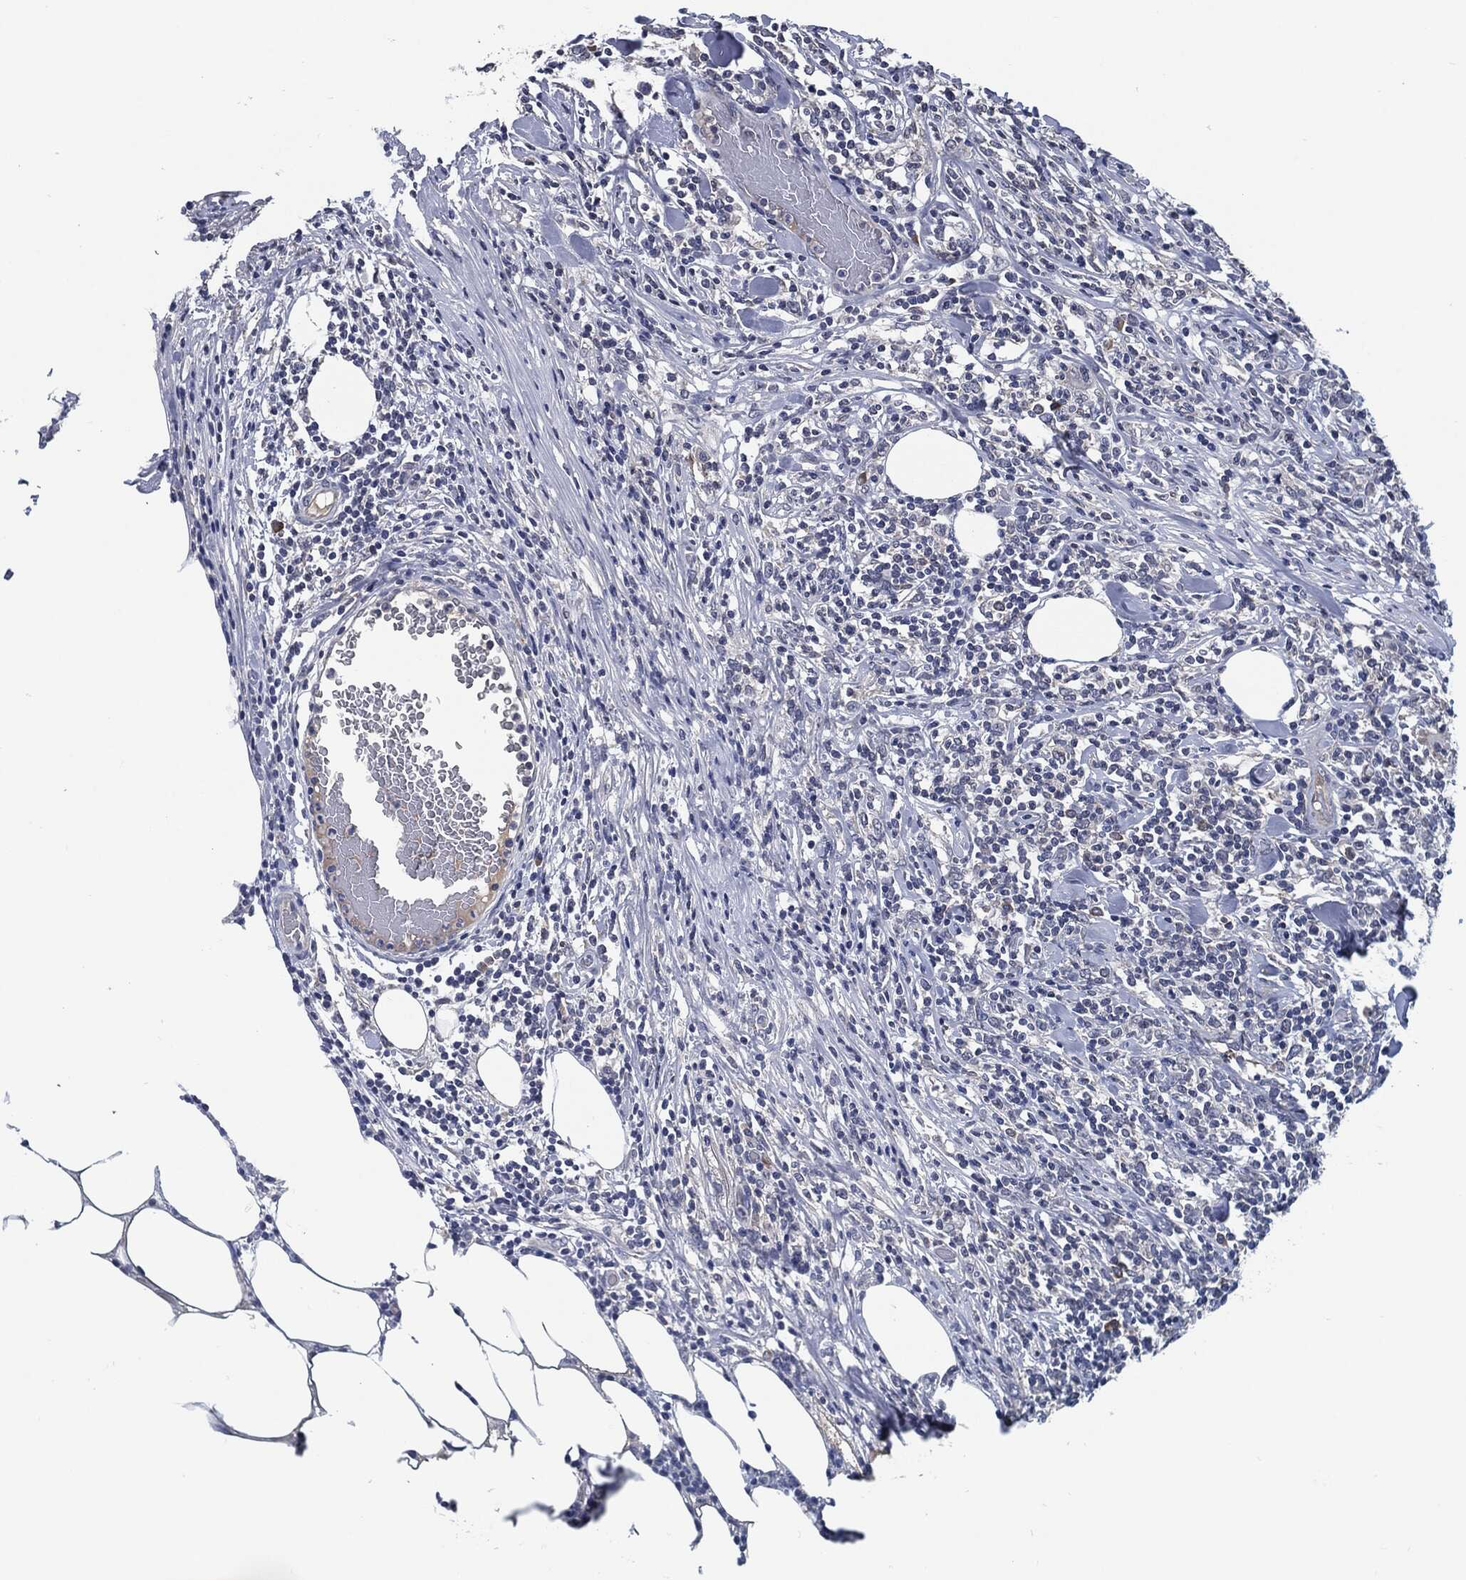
{"staining": {"intensity": "negative", "quantity": "none", "location": "none"}, "tissue": "lymphoma", "cell_type": "Tumor cells", "image_type": "cancer", "snomed": [{"axis": "morphology", "description": "Malignant lymphoma, non-Hodgkin's type, High grade"}, {"axis": "topography", "description": "Lymph node"}], "caption": "Immunohistochemistry (IHC) histopathology image of malignant lymphoma, non-Hodgkin's type (high-grade) stained for a protein (brown), which reveals no expression in tumor cells. (DAB immunohistochemistry, high magnification).", "gene": "IL2RG", "patient": {"sex": "female", "age": 84}}